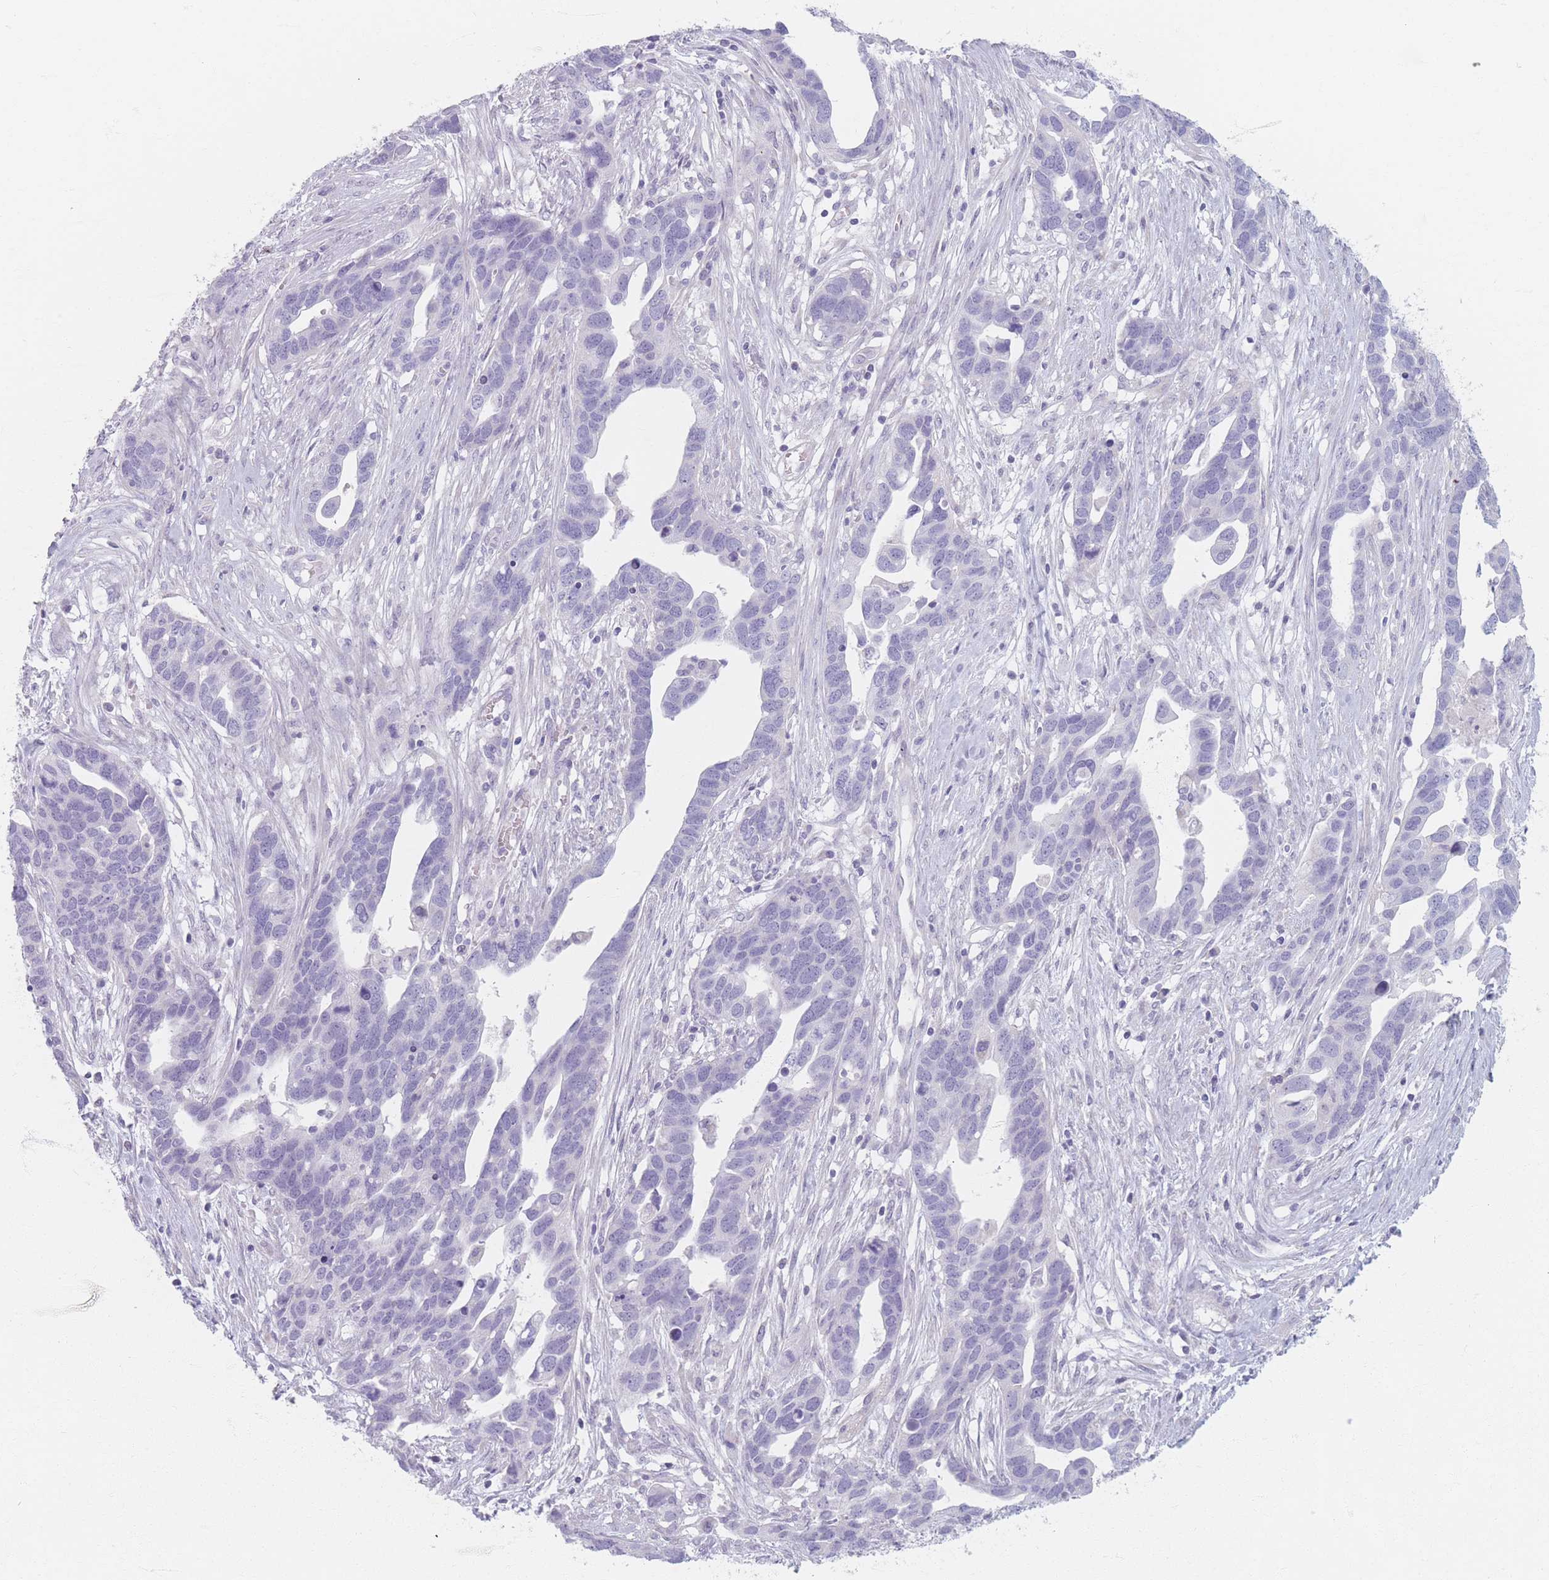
{"staining": {"intensity": "negative", "quantity": "none", "location": "none"}, "tissue": "ovarian cancer", "cell_type": "Tumor cells", "image_type": "cancer", "snomed": [{"axis": "morphology", "description": "Cystadenocarcinoma, serous, NOS"}, {"axis": "topography", "description": "Ovary"}], "caption": "IHC image of serous cystadenocarcinoma (ovarian) stained for a protein (brown), which displays no expression in tumor cells.", "gene": "PIGM", "patient": {"sex": "female", "age": 54}}